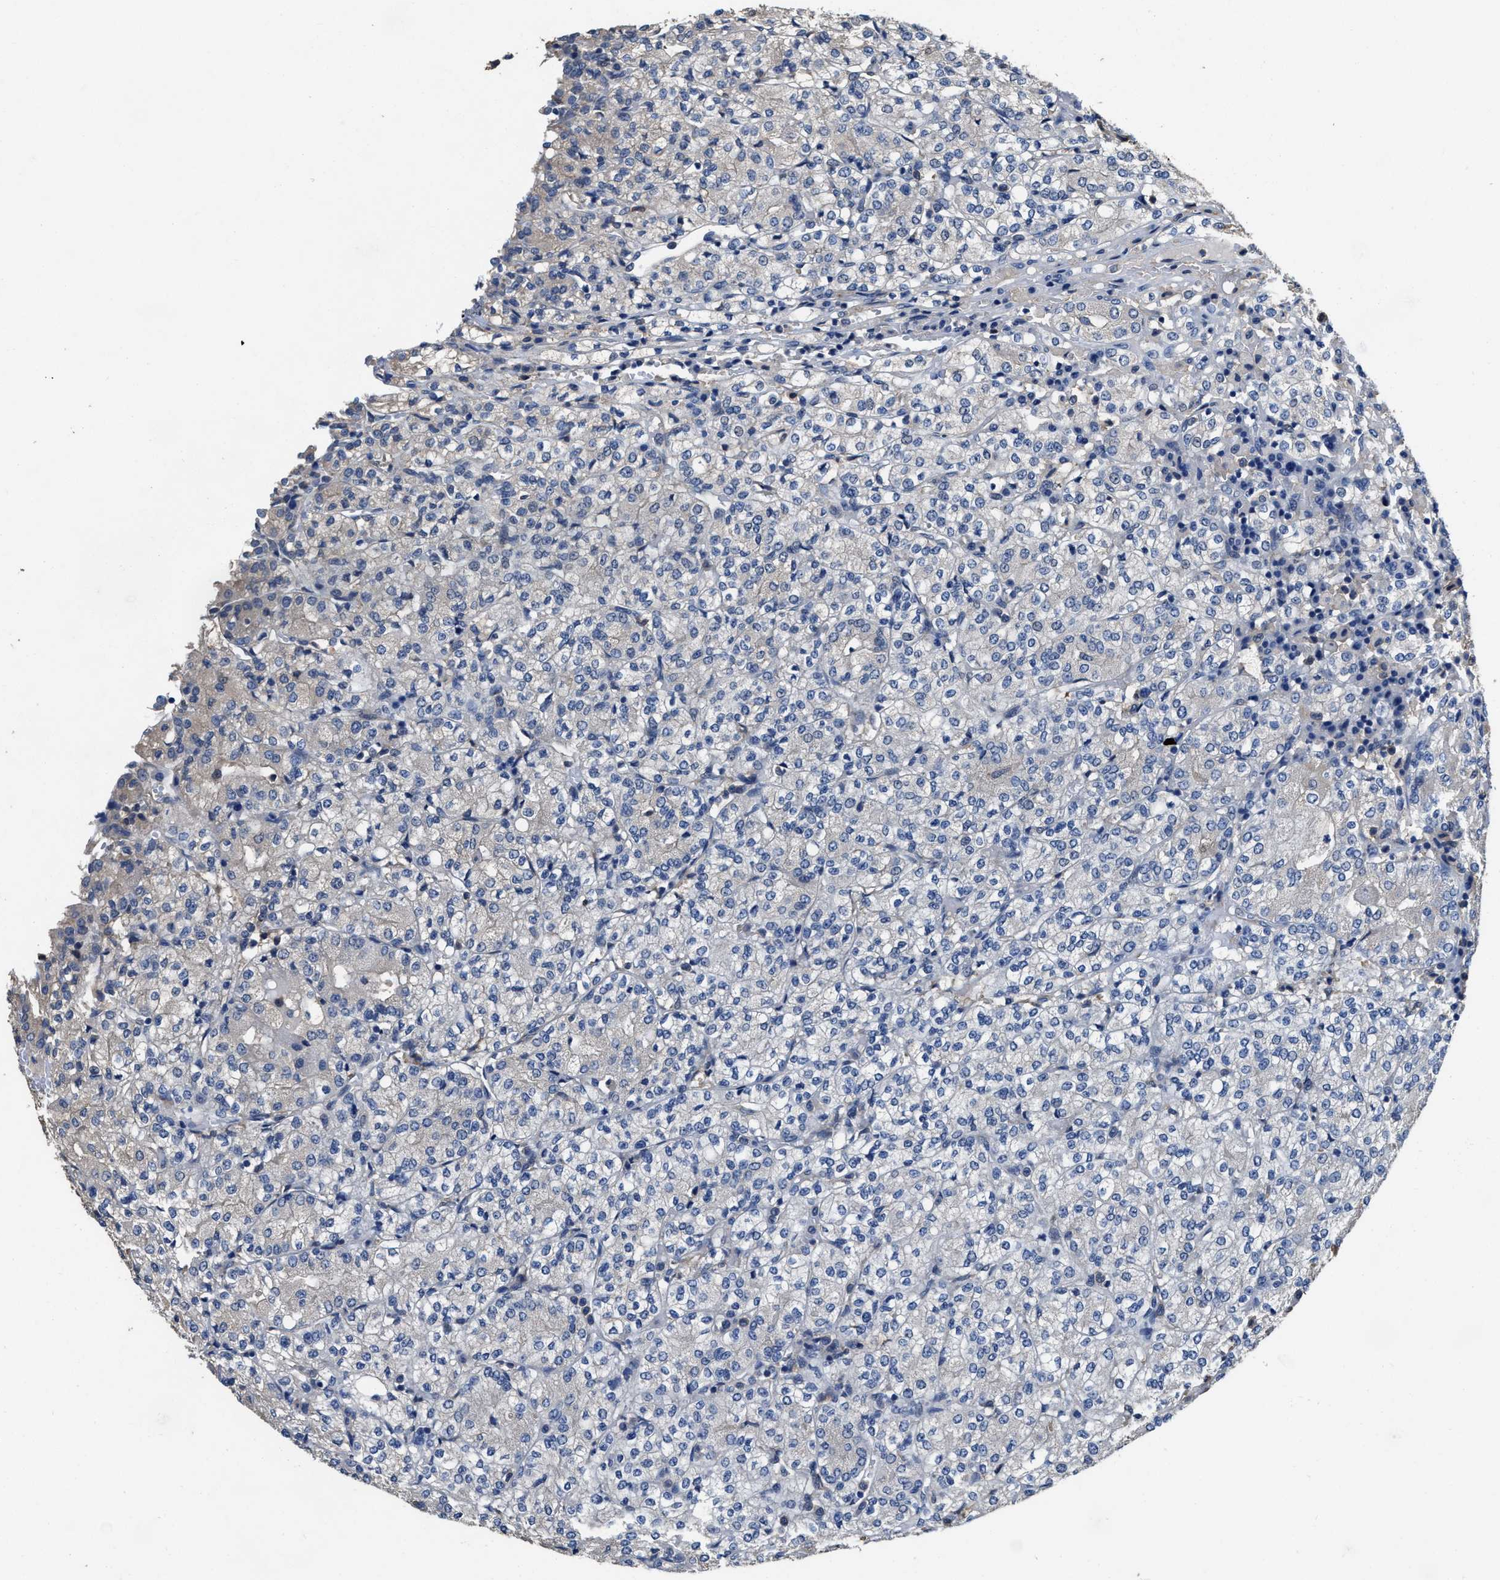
{"staining": {"intensity": "negative", "quantity": "none", "location": "none"}, "tissue": "renal cancer", "cell_type": "Tumor cells", "image_type": "cancer", "snomed": [{"axis": "morphology", "description": "Adenocarcinoma, NOS"}, {"axis": "topography", "description": "Kidney"}], "caption": "High power microscopy image of an IHC histopathology image of adenocarcinoma (renal), revealing no significant positivity in tumor cells.", "gene": "PEG10", "patient": {"sex": "male", "age": 77}}